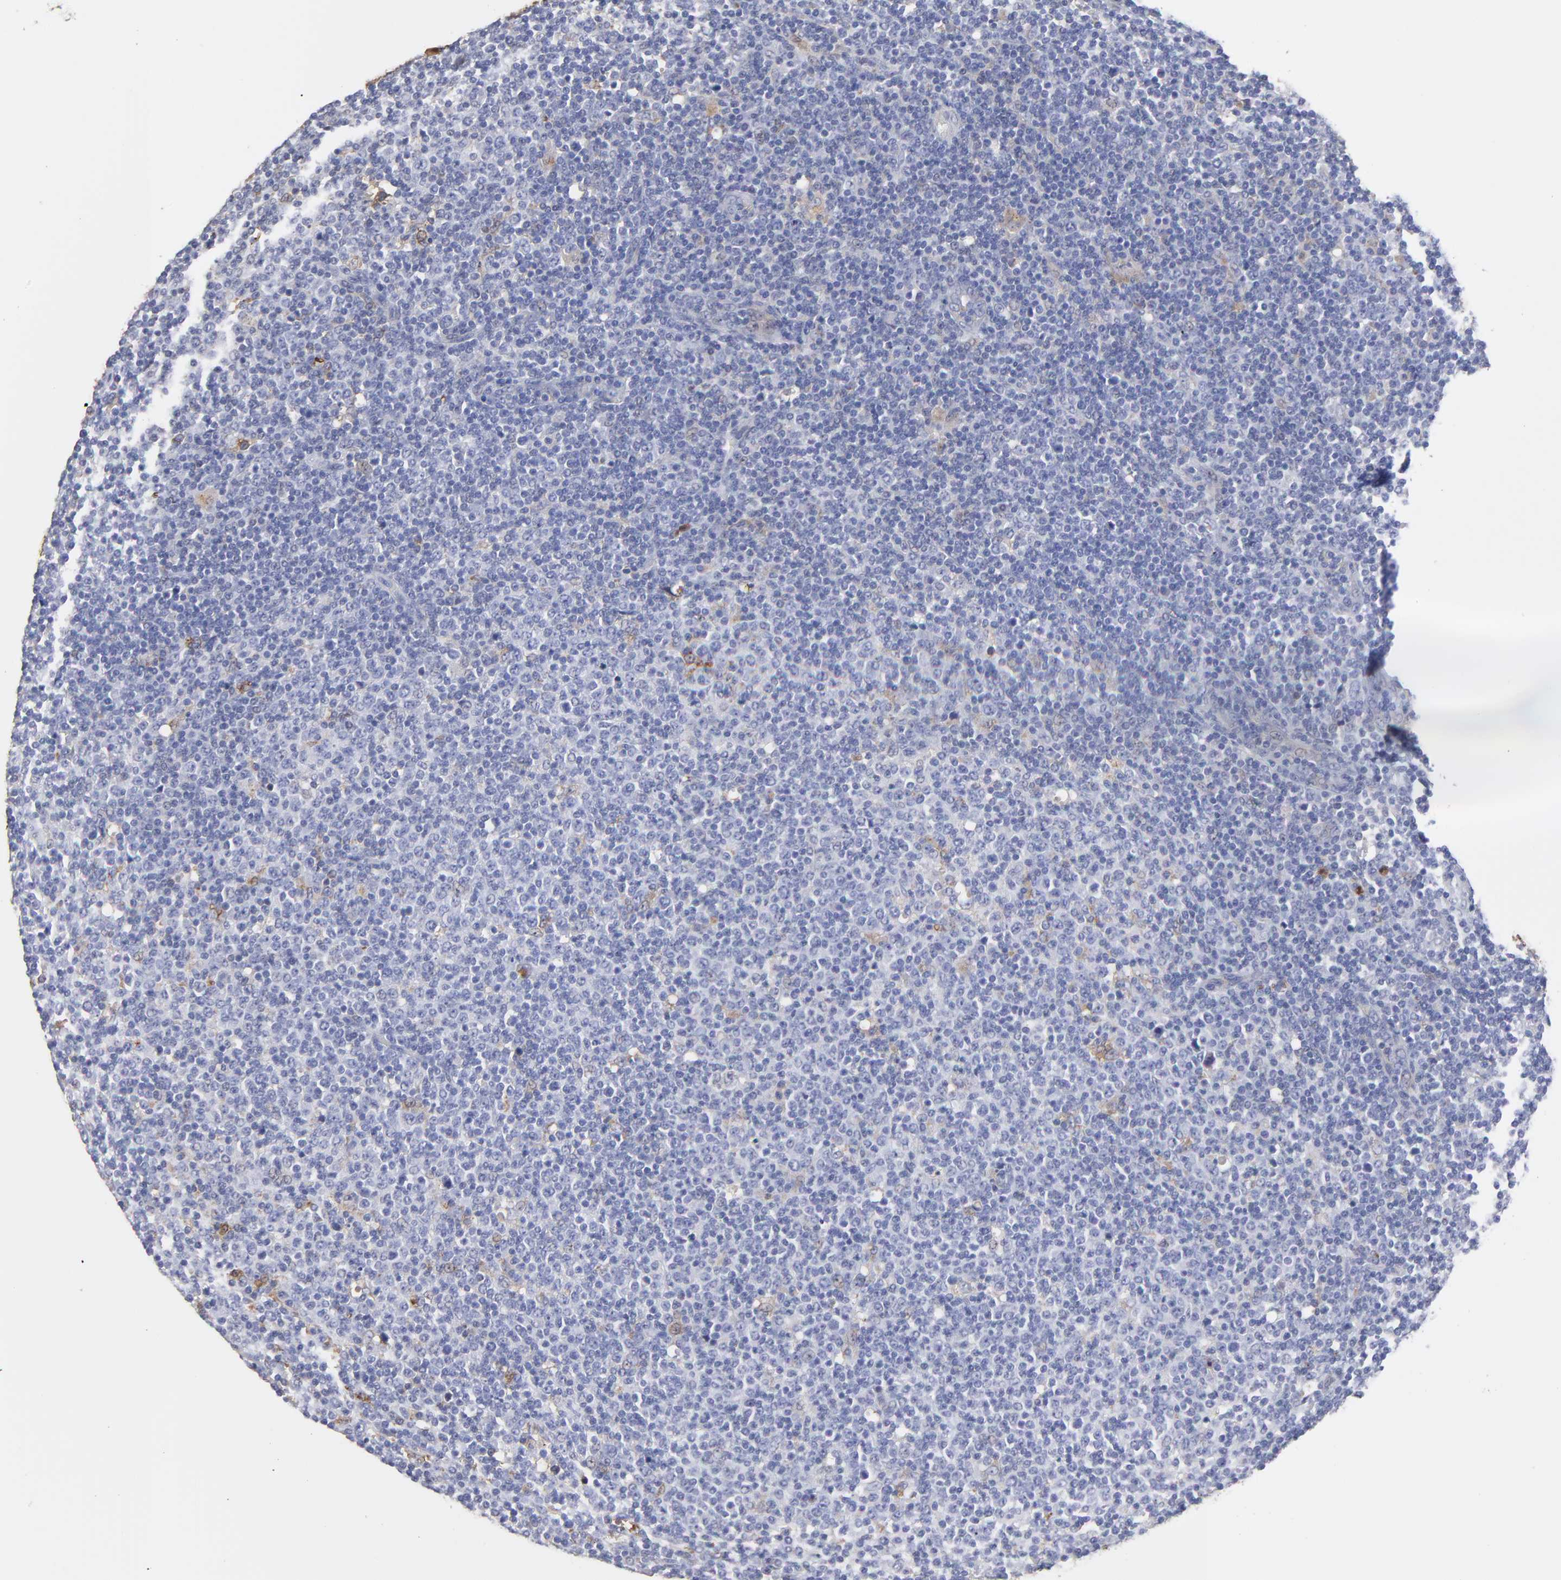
{"staining": {"intensity": "negative", "quantity": "none", "location": "none"}, "tissue": "lymphoma", "cell_type": "Tumor cells", "image_type": "cancer", "snomed": [{"axis": "morphology", "description": "Malignant lymphoma, non-Hodgkin's type, Low grade"}, {"axis": "topography", "description": "Lymph node"}], "caption": "Tumor cells show no significant protein staining in low-grade malignant lymphoma, non-Hodgkin's type. (Brightfield microscopy of DAB (3,3'-diaminobenzidine) immunohistochemistry at high magnification).", "gene": "SMARCA1", "patient": {"sex": "male", "age": 70}}